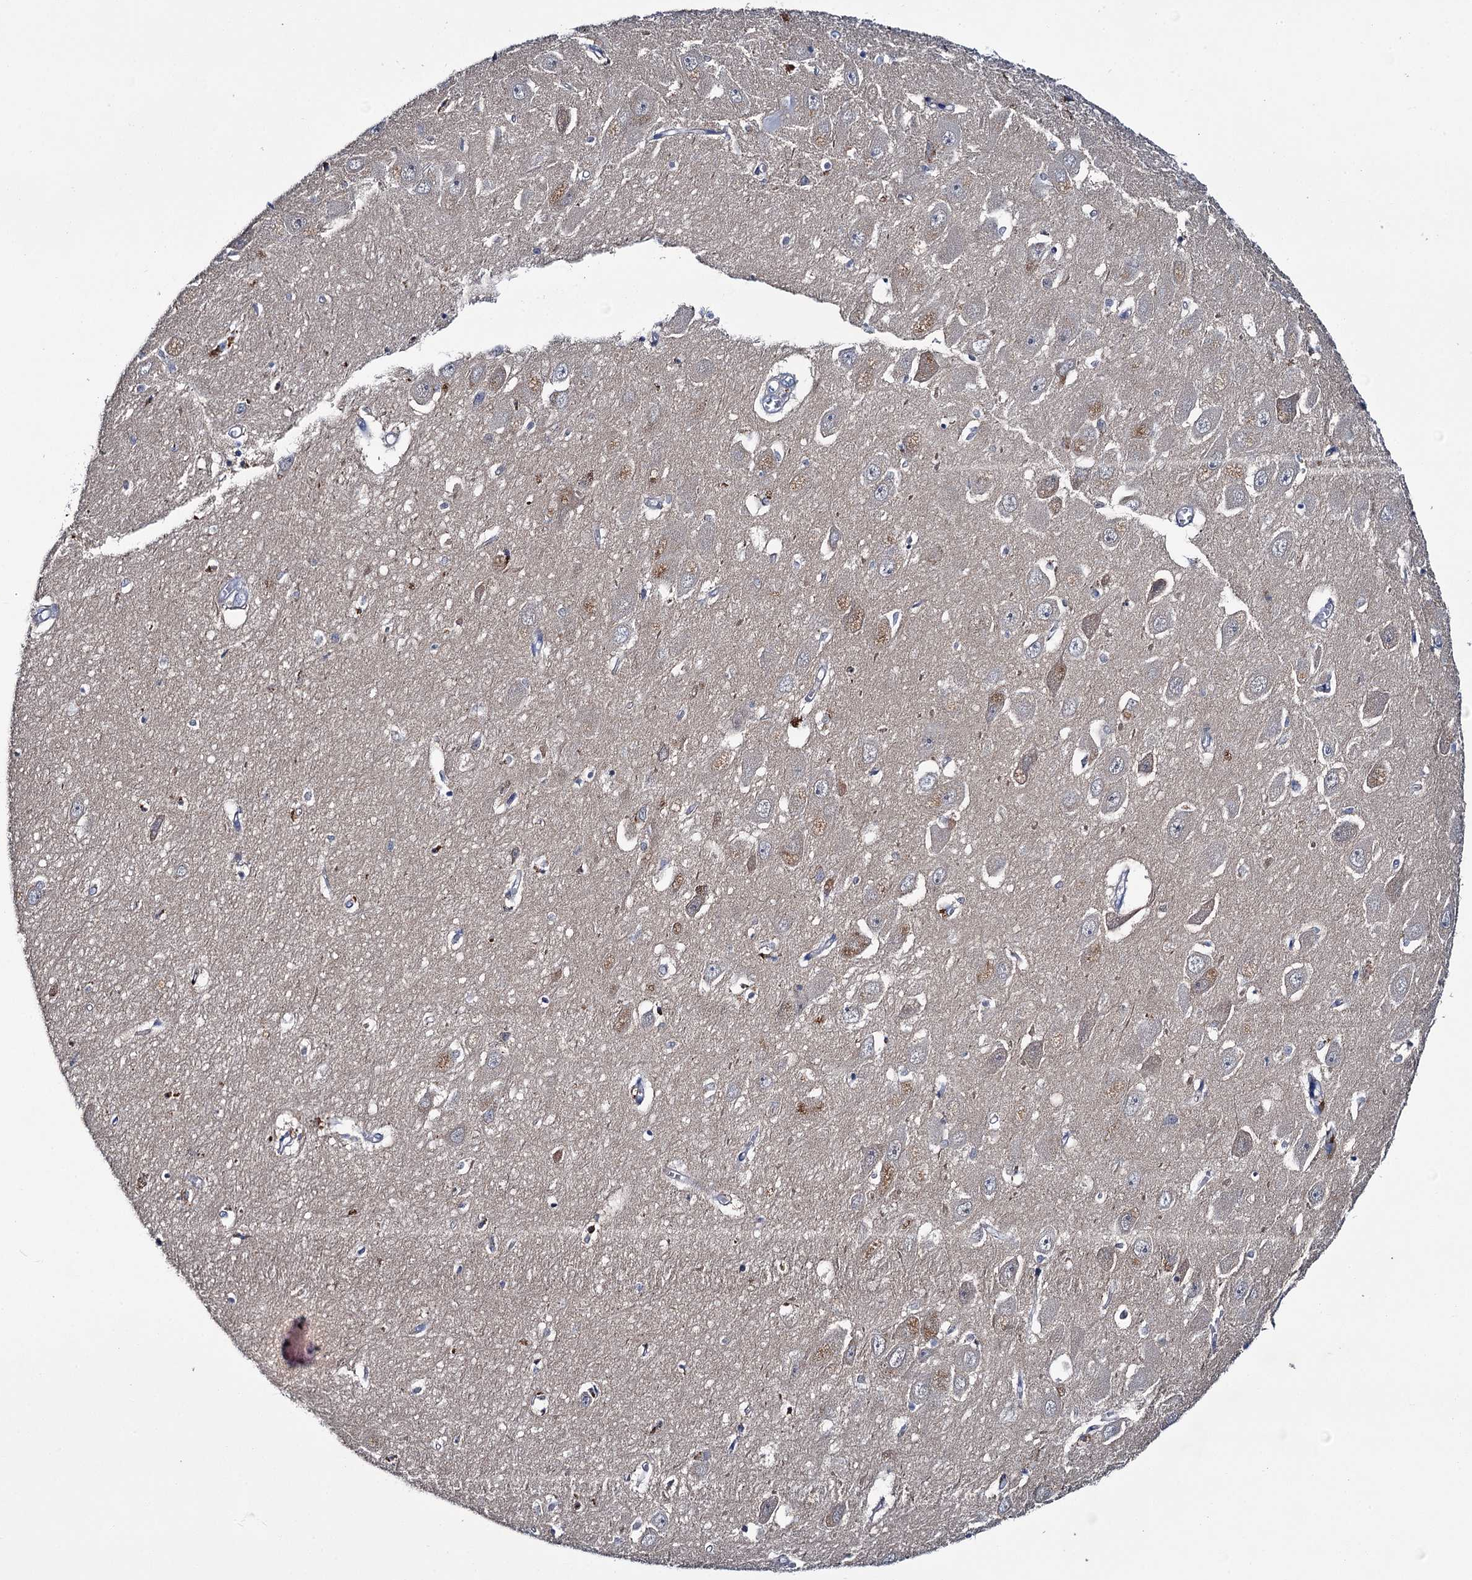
{"staining": {"intensity": "moderate", "quantity": "<25%", "location": "cytoplasmic/membranous"}, "tissue": "hippocampus", "cell_type": "Glial cells", "image_type": "normal", "snomed": [{"axis": "morphology", "description": "Normal tissue, NOS"}, {"axis": "topography", "description": "Hippocampus"}], "caption": "Immunohistochemistry (IHC) (DAB (3,3'-diaminobenzidine)) staining of normal human hippocampus reveals moderate cytoplasmic/membranous protein staining in approximately <25% of glial cells. (brown staining indicates protein expression, while blue staining denotes nuclei).", "gene": "FGFR2", "patient": {"sex": "female", "age": 64}}